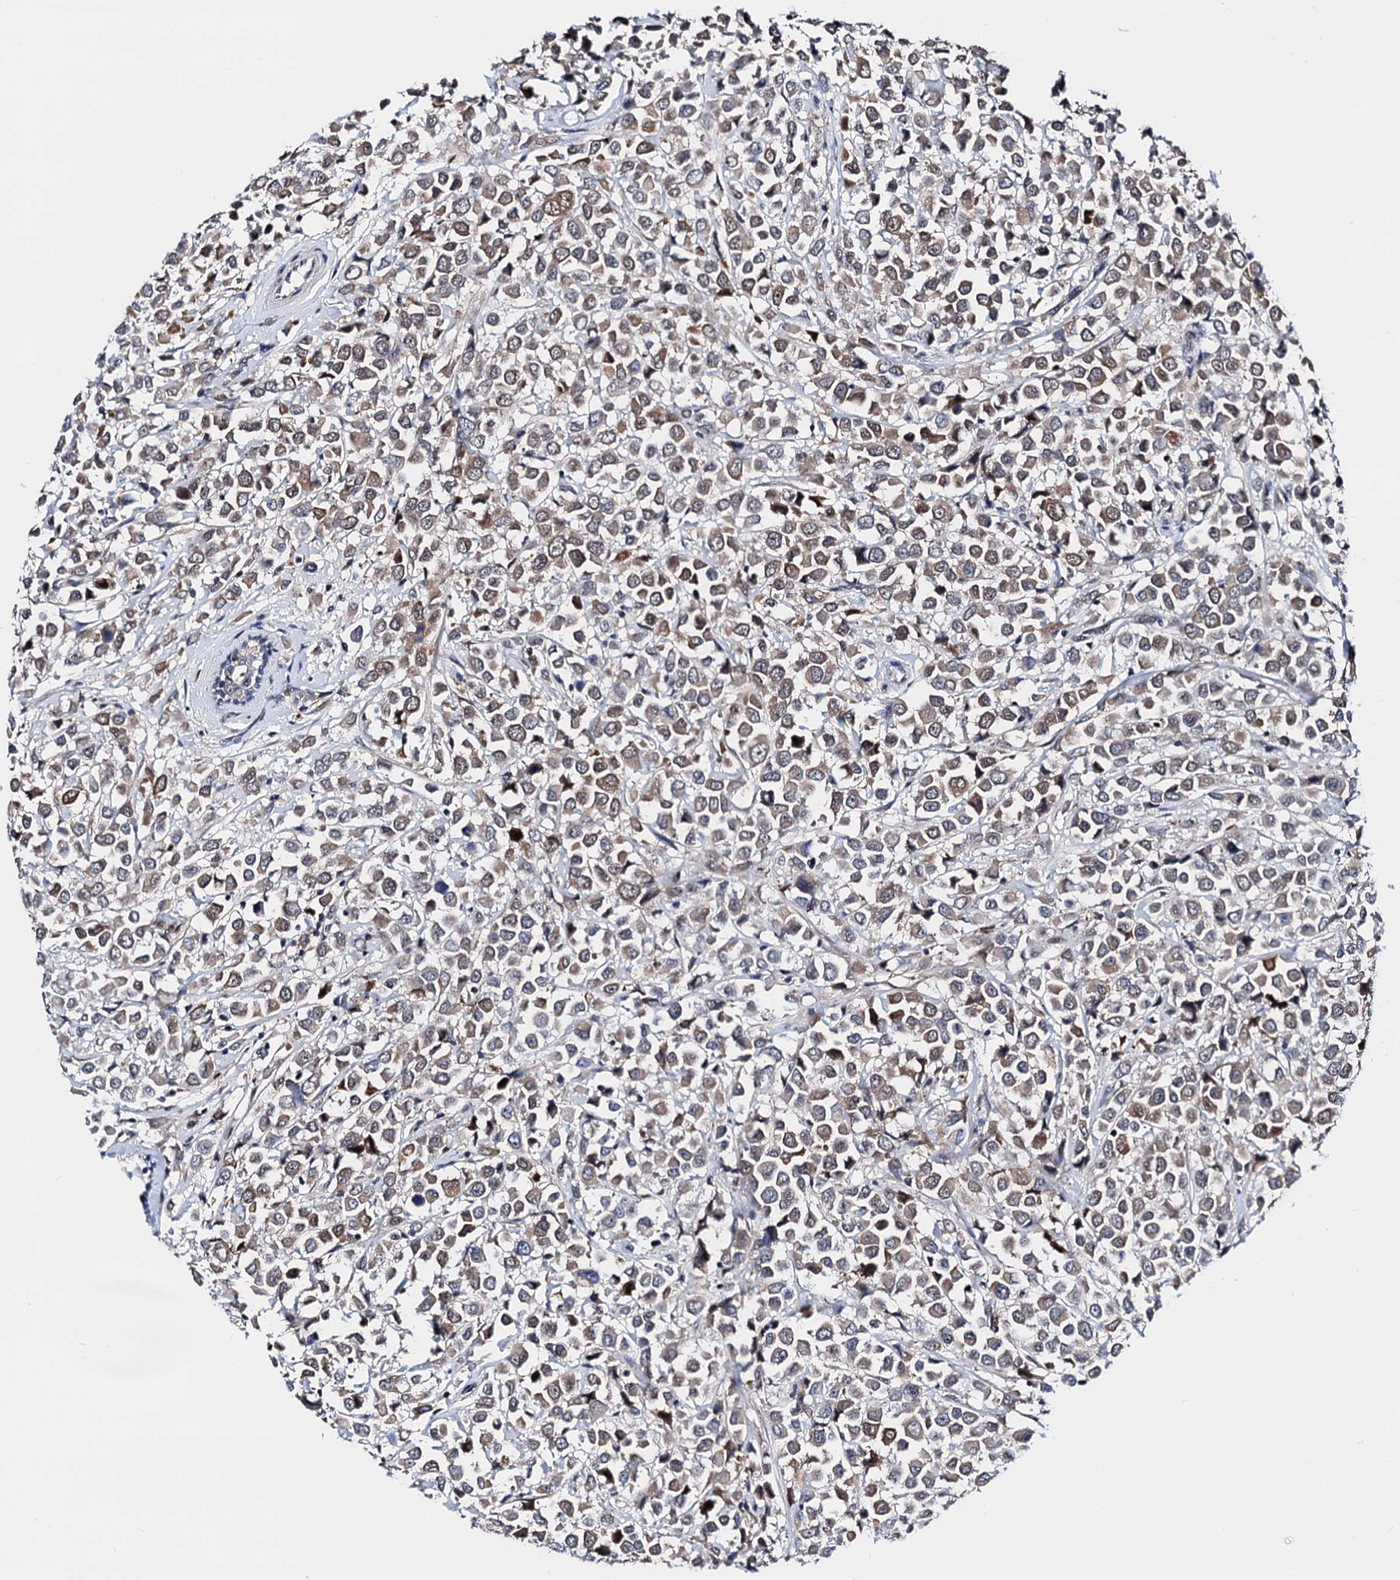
{"staining": {"intensity": "moderate", "quantity": ">75%", "location": "cytoplasmic/membranous"}, "tissue": "breast cancer", "cell_type": "Tumor cells", "image_type": "cancer", "snomed": [{"axis": "morphology", "description": "Duct carcinoma"}, {"axis": "topography", "description": "Breast"}], "caption": "Human breast cancer (infiltrating ductal carcinoma) stained with a protein marker reveals moderate staining in tumor cells.", "gene": "COA4", "patient": {"sex": "female", "age": 61}}